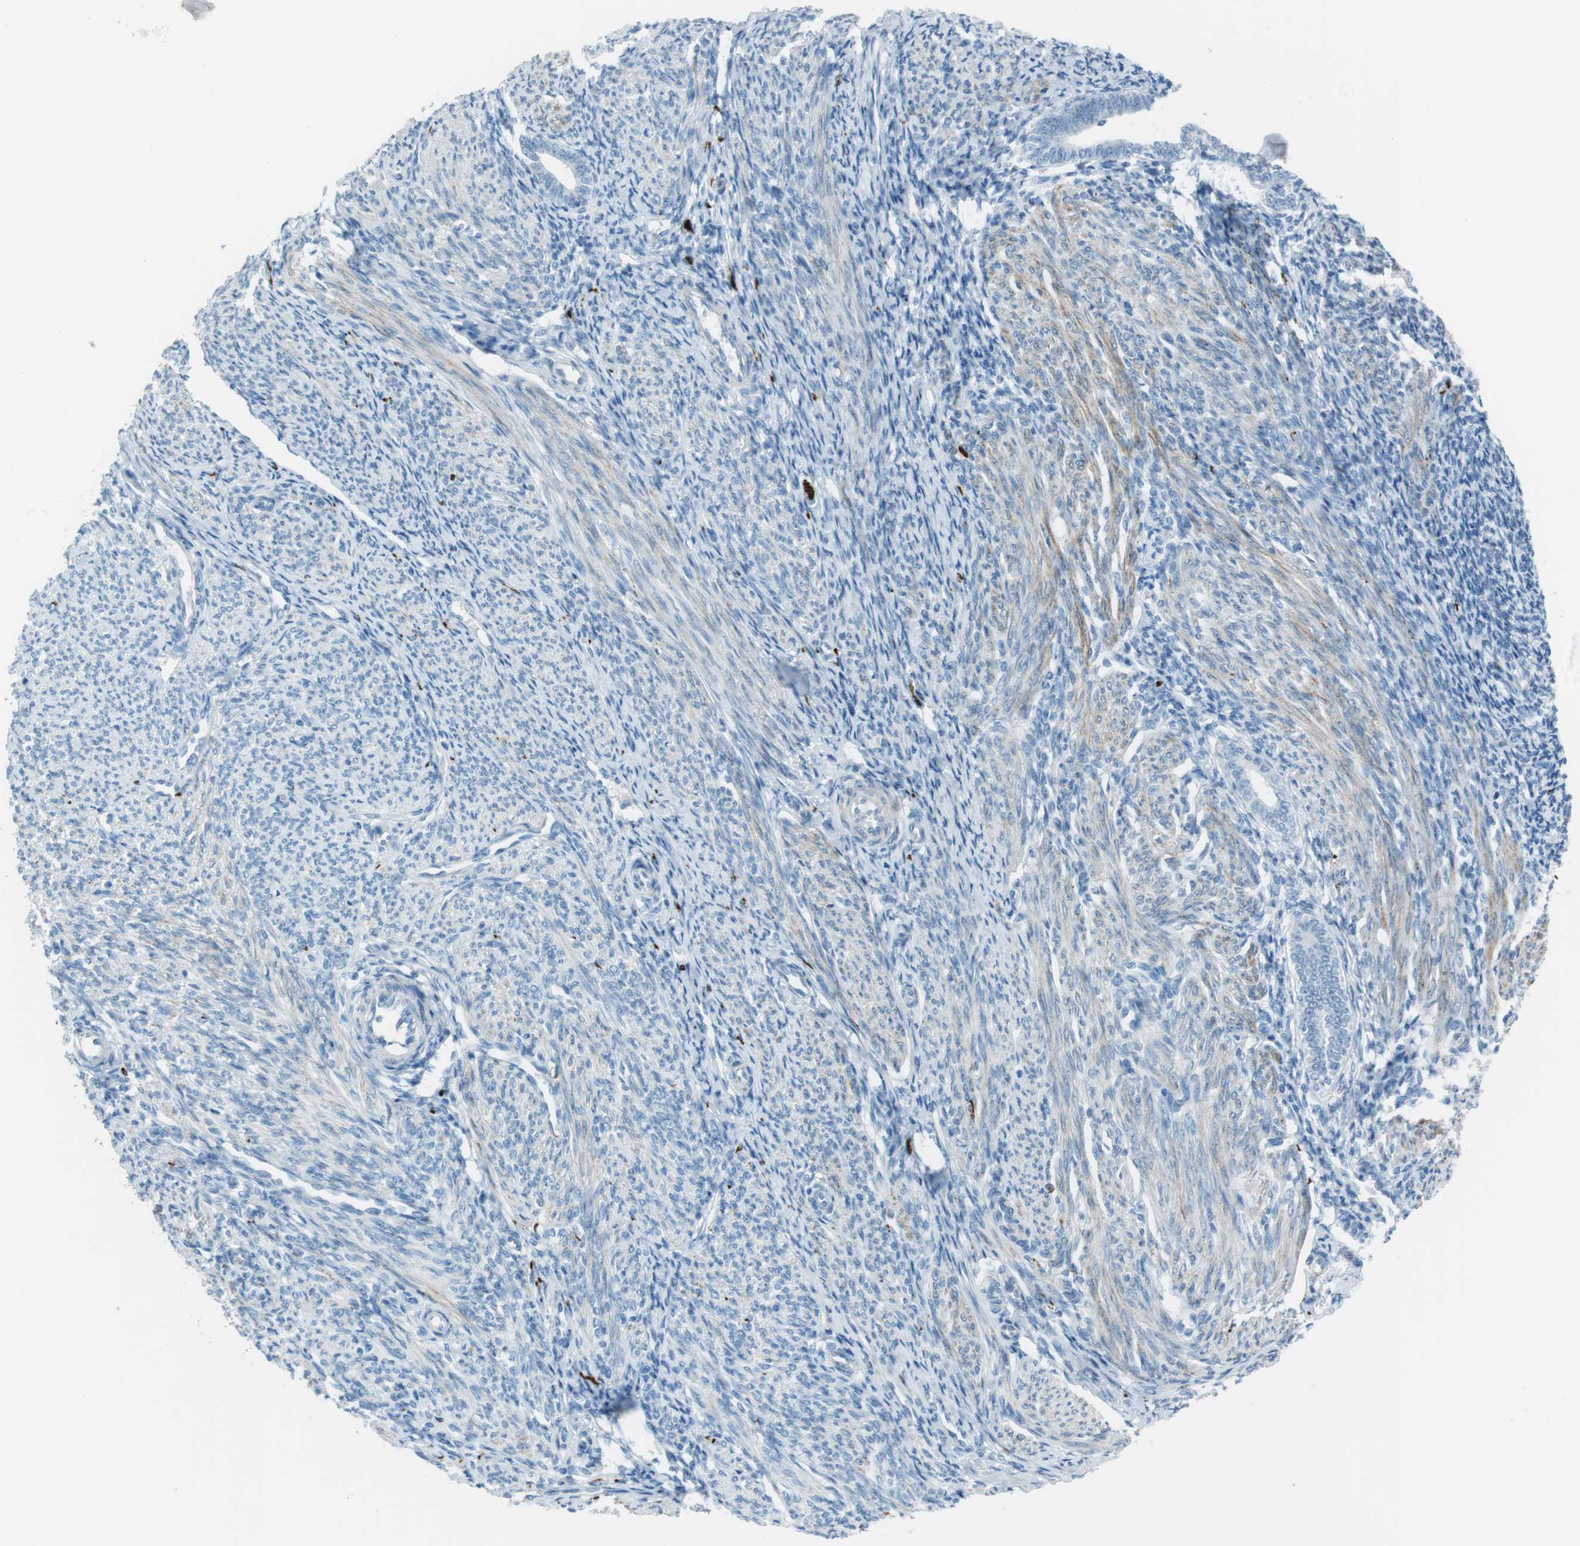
{"staining": {"intensity": "negative", "quantity": "none", "location": "none"}, "tissue": "endometrium", "cell_type": "Cells in endometrial stroma", "image_type": "normal", "snomed": [{"axis": "morphology", "description": "Normal tissue, NOS"}, {"axis": "topography", "description": "Endometrium"}], "caption": "This is a photomicrograph of immunohistochemistry (IHC) staining of benign endometrium, which shows no positivity in cells in endometrial stroma. (DAB (3,3'-diaminobenzidine) immunohistochemistry, high magnification).", "gene": "TUBB2A", "patient": {"sex": "female", "age": 57}}